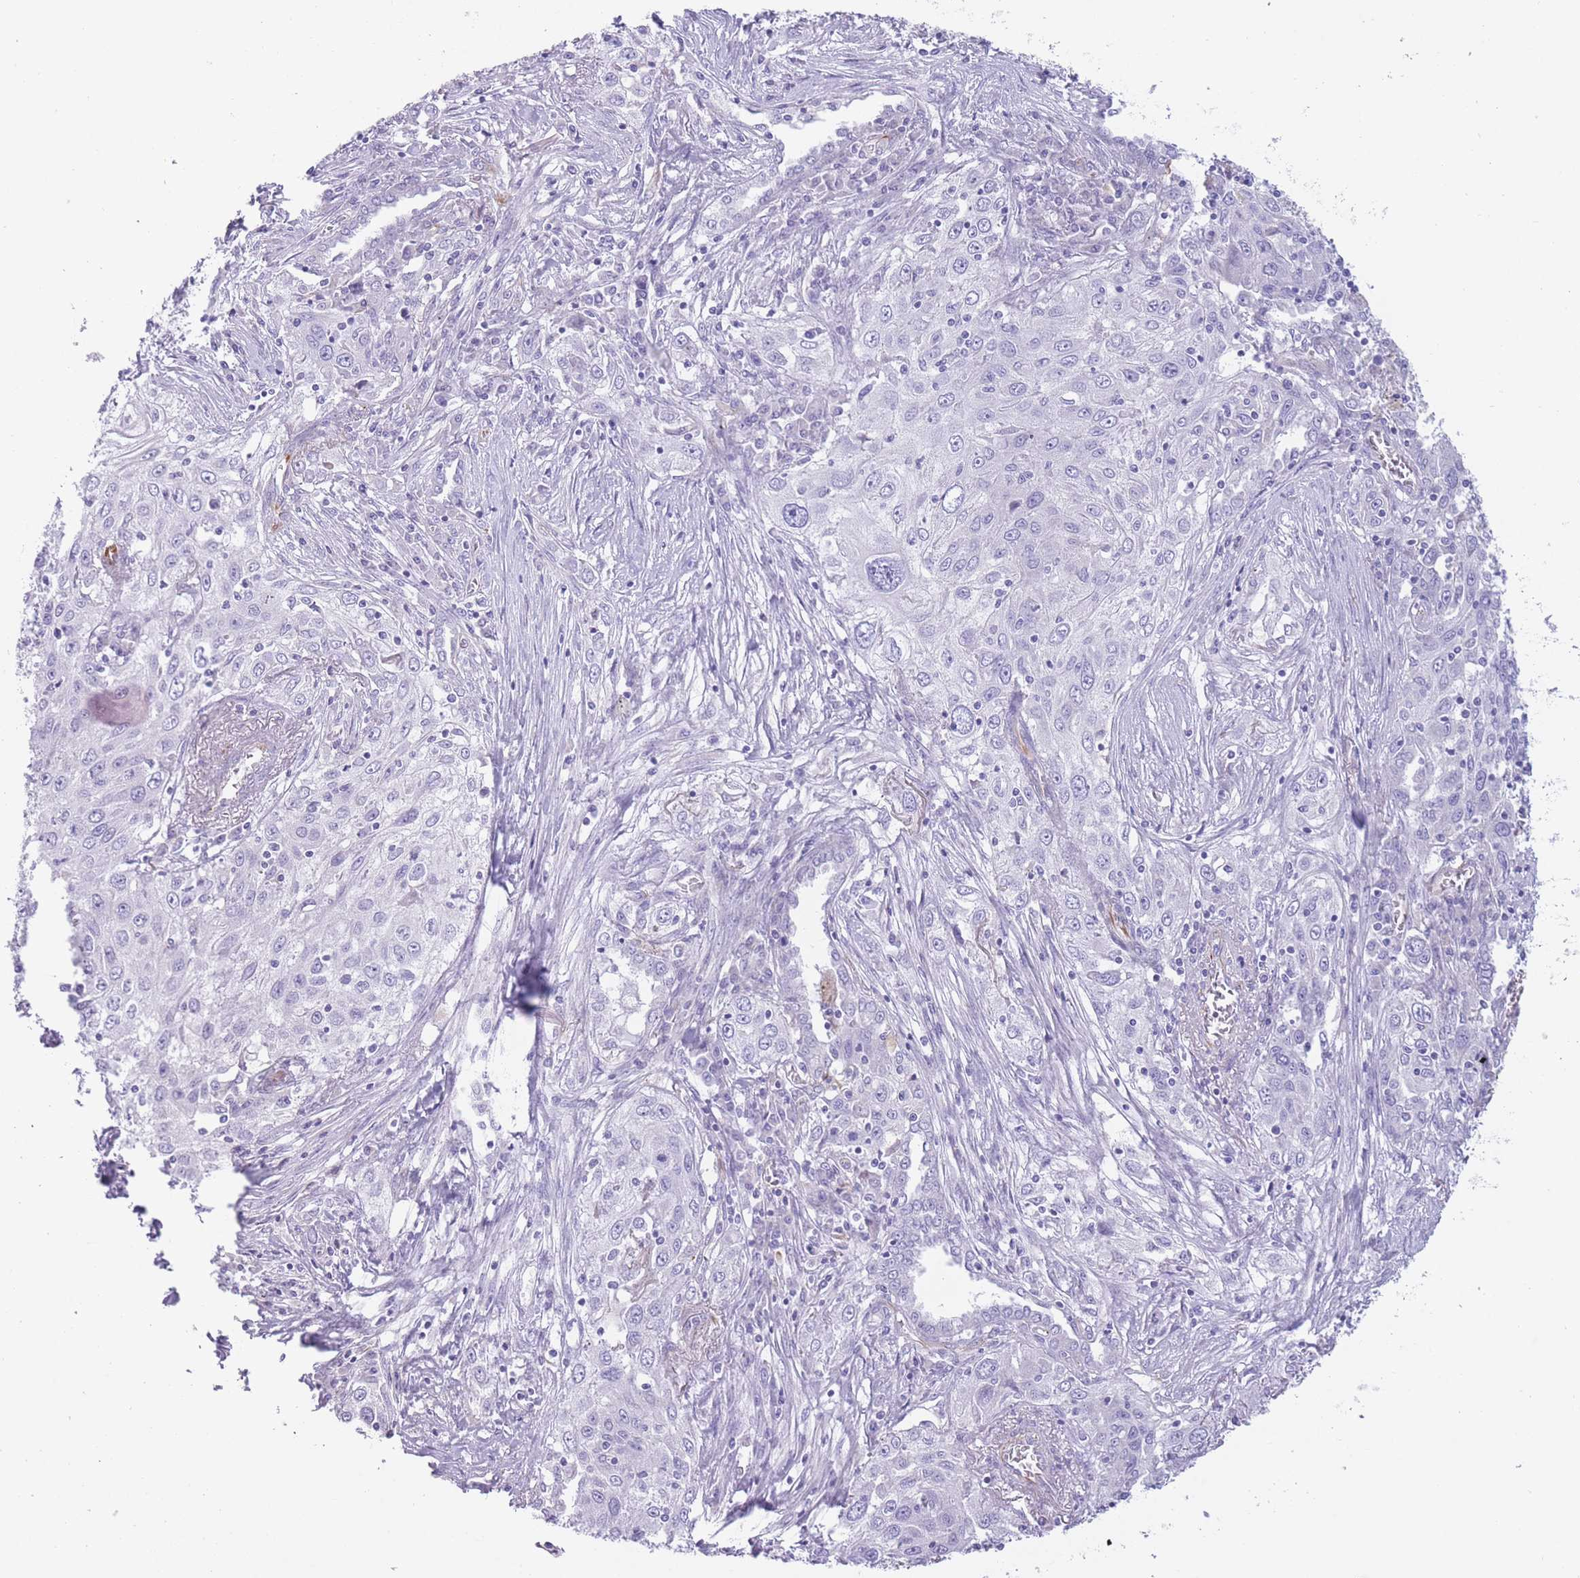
{"staining": {"intensity": "negative", "quantity": "none", "location": "none"}, "tissue": "lung cancer", "cell_type": "Tumor cells", "image_type": "cancer", "snomed": [{"axis": "morphology", "description": "Squamous cell carcinoma, NOS"}, {"axis": "topography", "description": "Lung"}], "caption": "Human lung squamous cell carcinoma stained for a protein using immunohistochemistry (IHC) shows no positivity in tumor cells.", "gene": "PTCD1", "patient": {"sex": "female", "age": 69}}